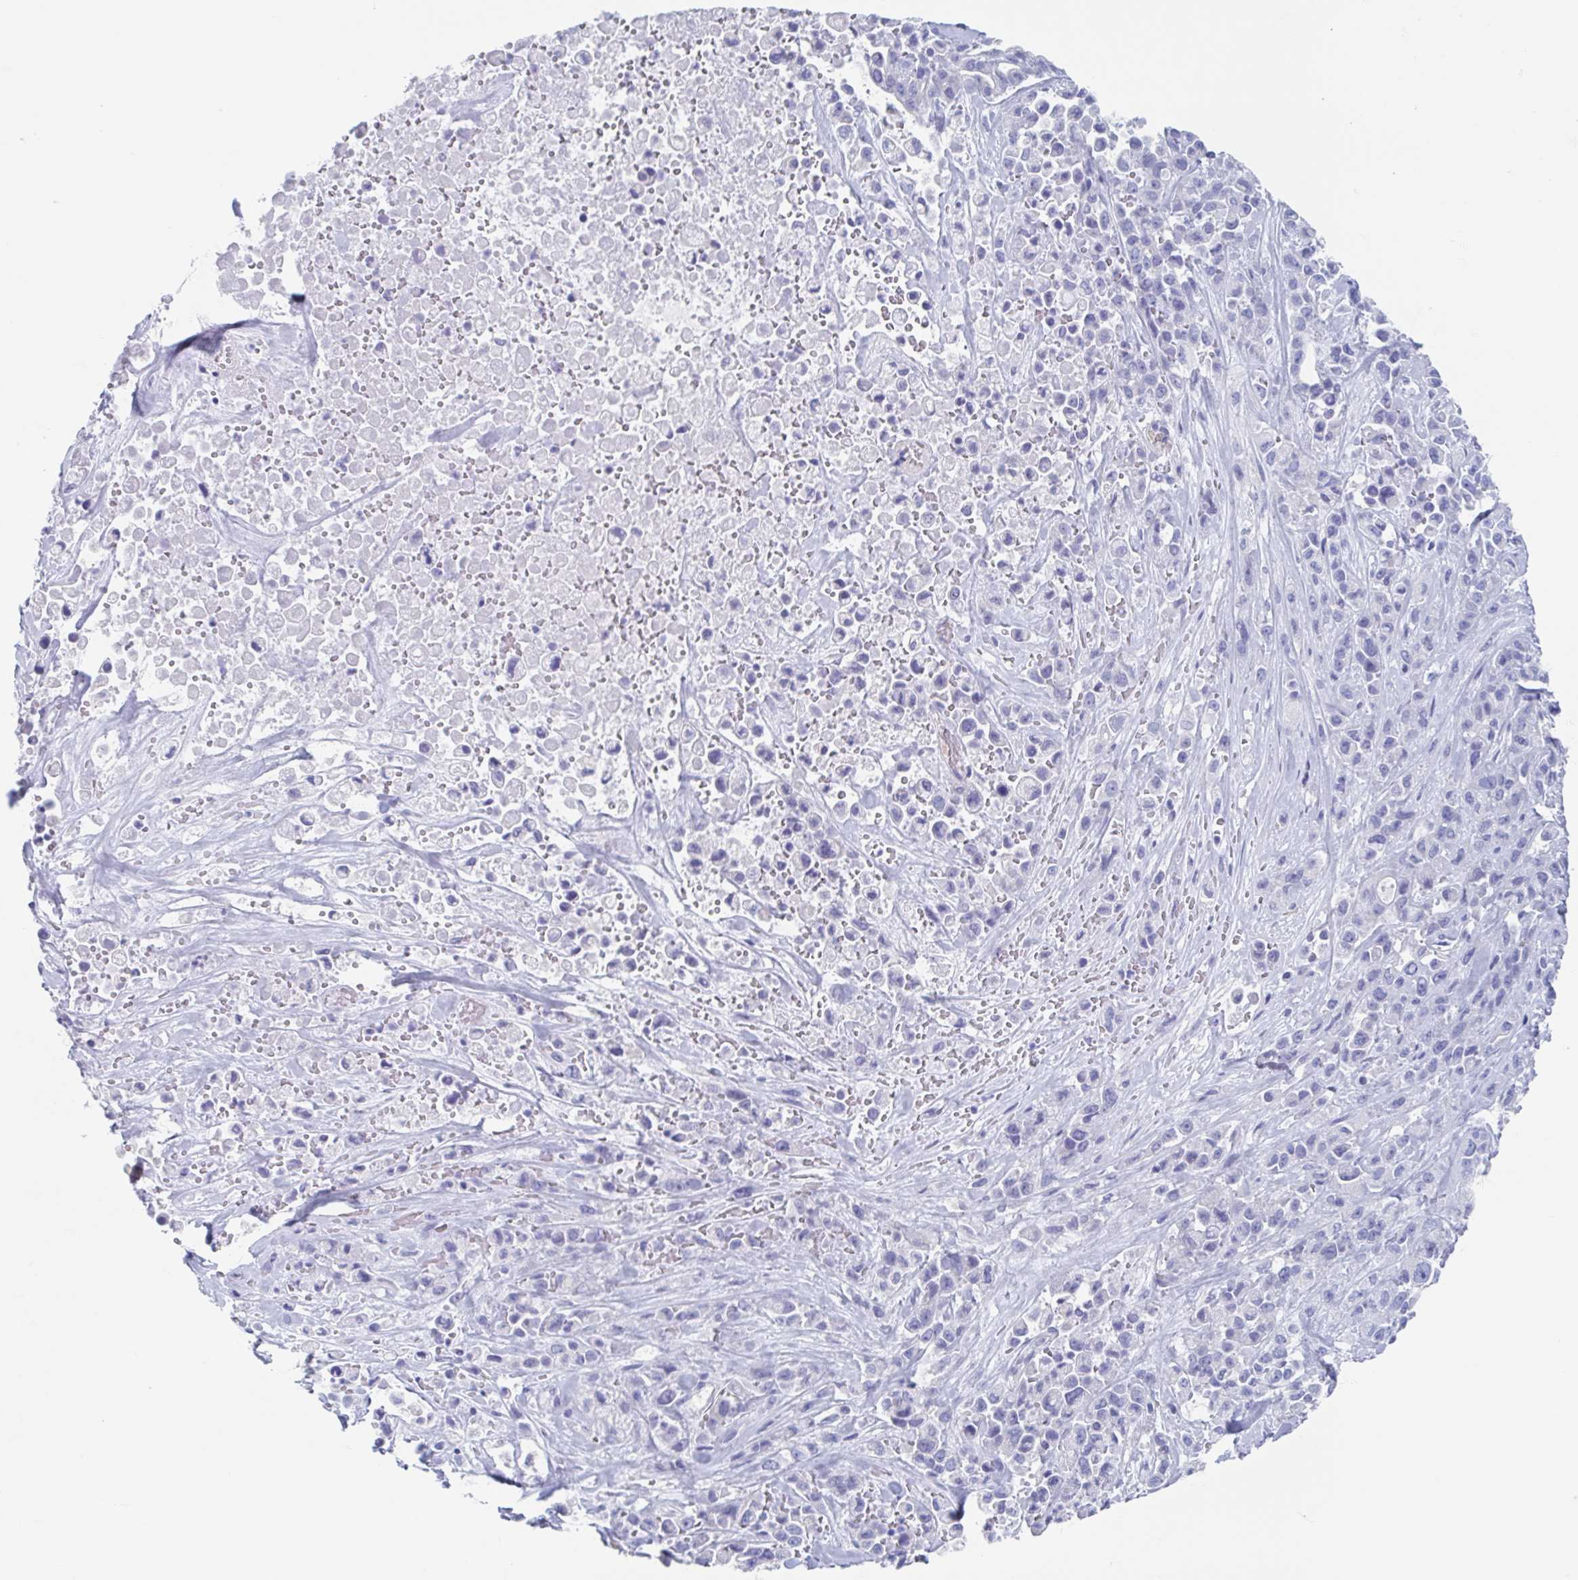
{"staining": {"intensity": "negative", "quantity": "none", "location": "none"}, "tissue": "pancreatic cancer", "cell_type": "Tumor cells", "image_type": "cancer", "snomed": [{"axis": "morphology", "description": "Adenocarcinoma, NOS"}, {"axis": "topography", "description": "Pancreas"}], "caption": "IHC of pancreatic adenocarcinoma demonstrates no positivity in tumor cells.", "gene": "SHCBP1L", "patient": {"sex": "male", "age": 44}}